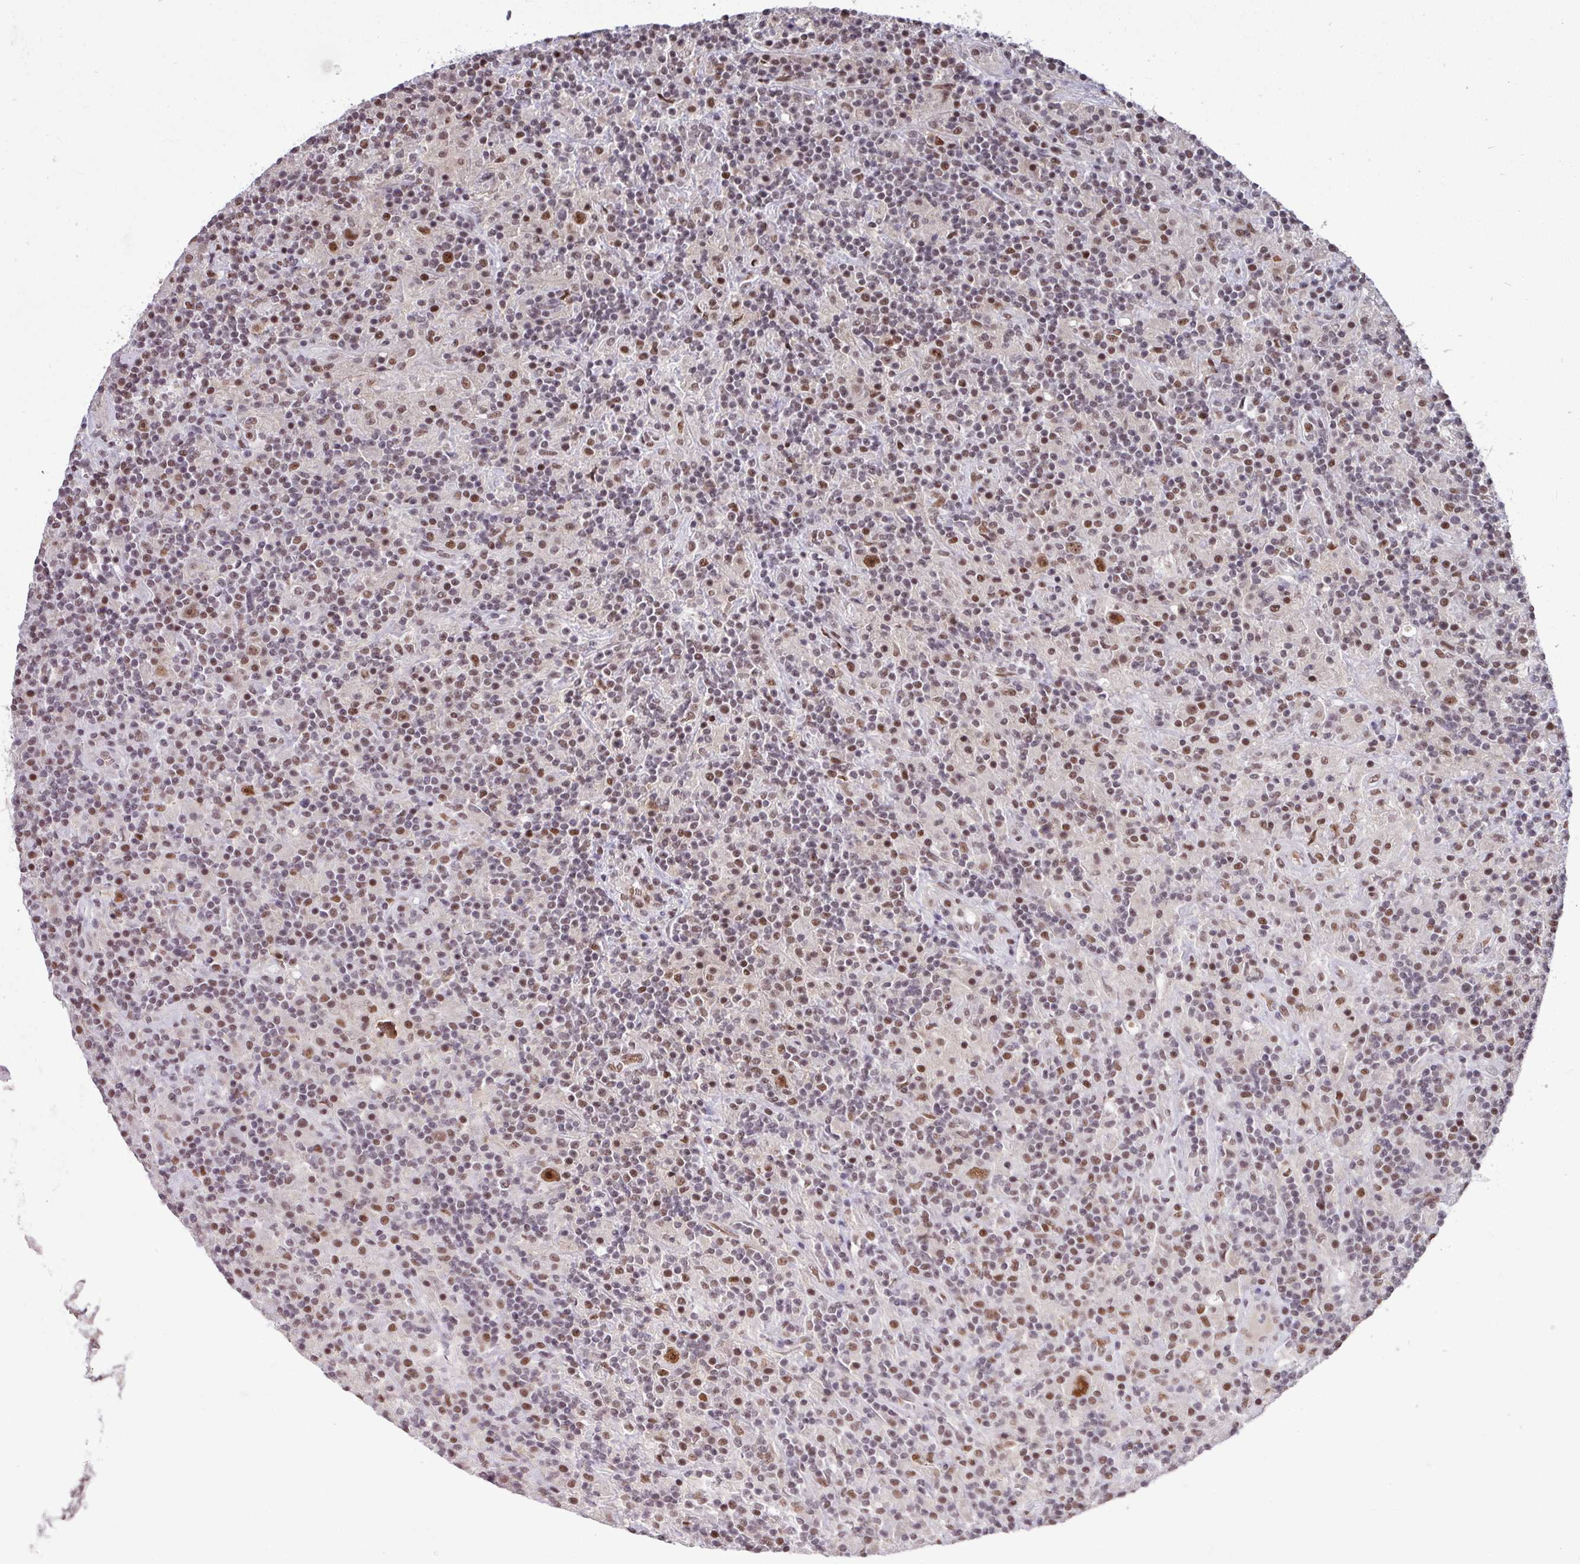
{"staining": {"intensity": "moderate", "quantity": ">75%", "location": "nuclear"}, "tissue": "lymphoma", "cell_type": "Tumor cells", "image_type": "cancer", "snomed": [{"axis": "morphology", "description": "Hodgkin's disease, NOS"}, {"axis": "topography", "description": "Lymph node"}], "caption": "Tumor cells display medium levels of moderate nuclear staining in approximately >75% of cells in lymphoma.", "gene": "TDG", "patient": {"sex": "male", "age": 70}}